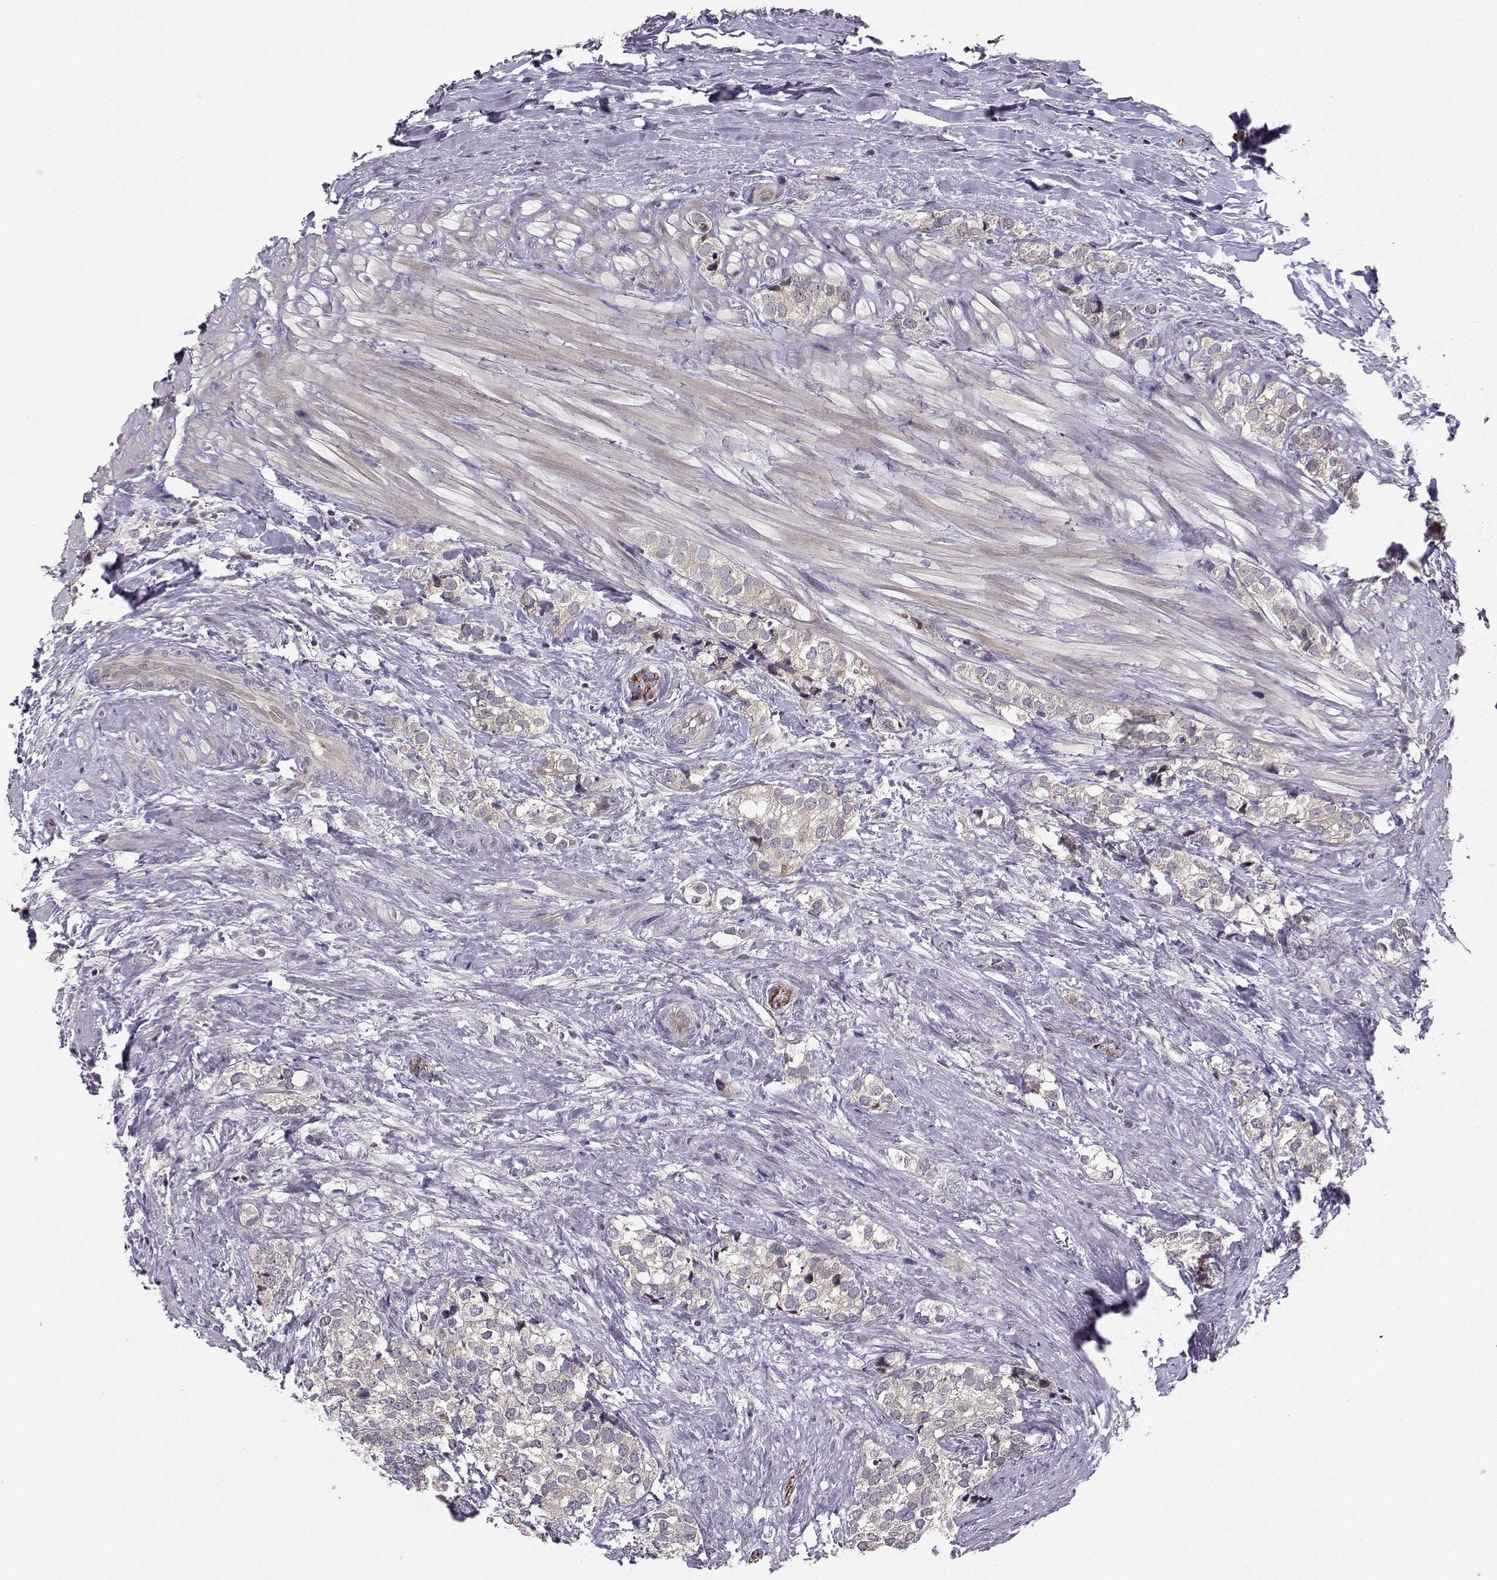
{"staining": {"intensity": "negative", "quantity": "none", "location": "none"}, "tissue": "prostate cancer", "cell_type": "Tumor cells", "image_type": "cancer", "snomed": [{"axis": "morphology", "description": "Adenocarcinoma, NOS"}, {"axis": "topography", "description": "Prostate and seminal vesicle, NOS"}], "caption": "Immunohistochemical staining of human adenocarcinoma (prostate) shows no significant staining in tumor cells.", "gene": "PKP2", "patient": {"sex": "male", "age": 63}}